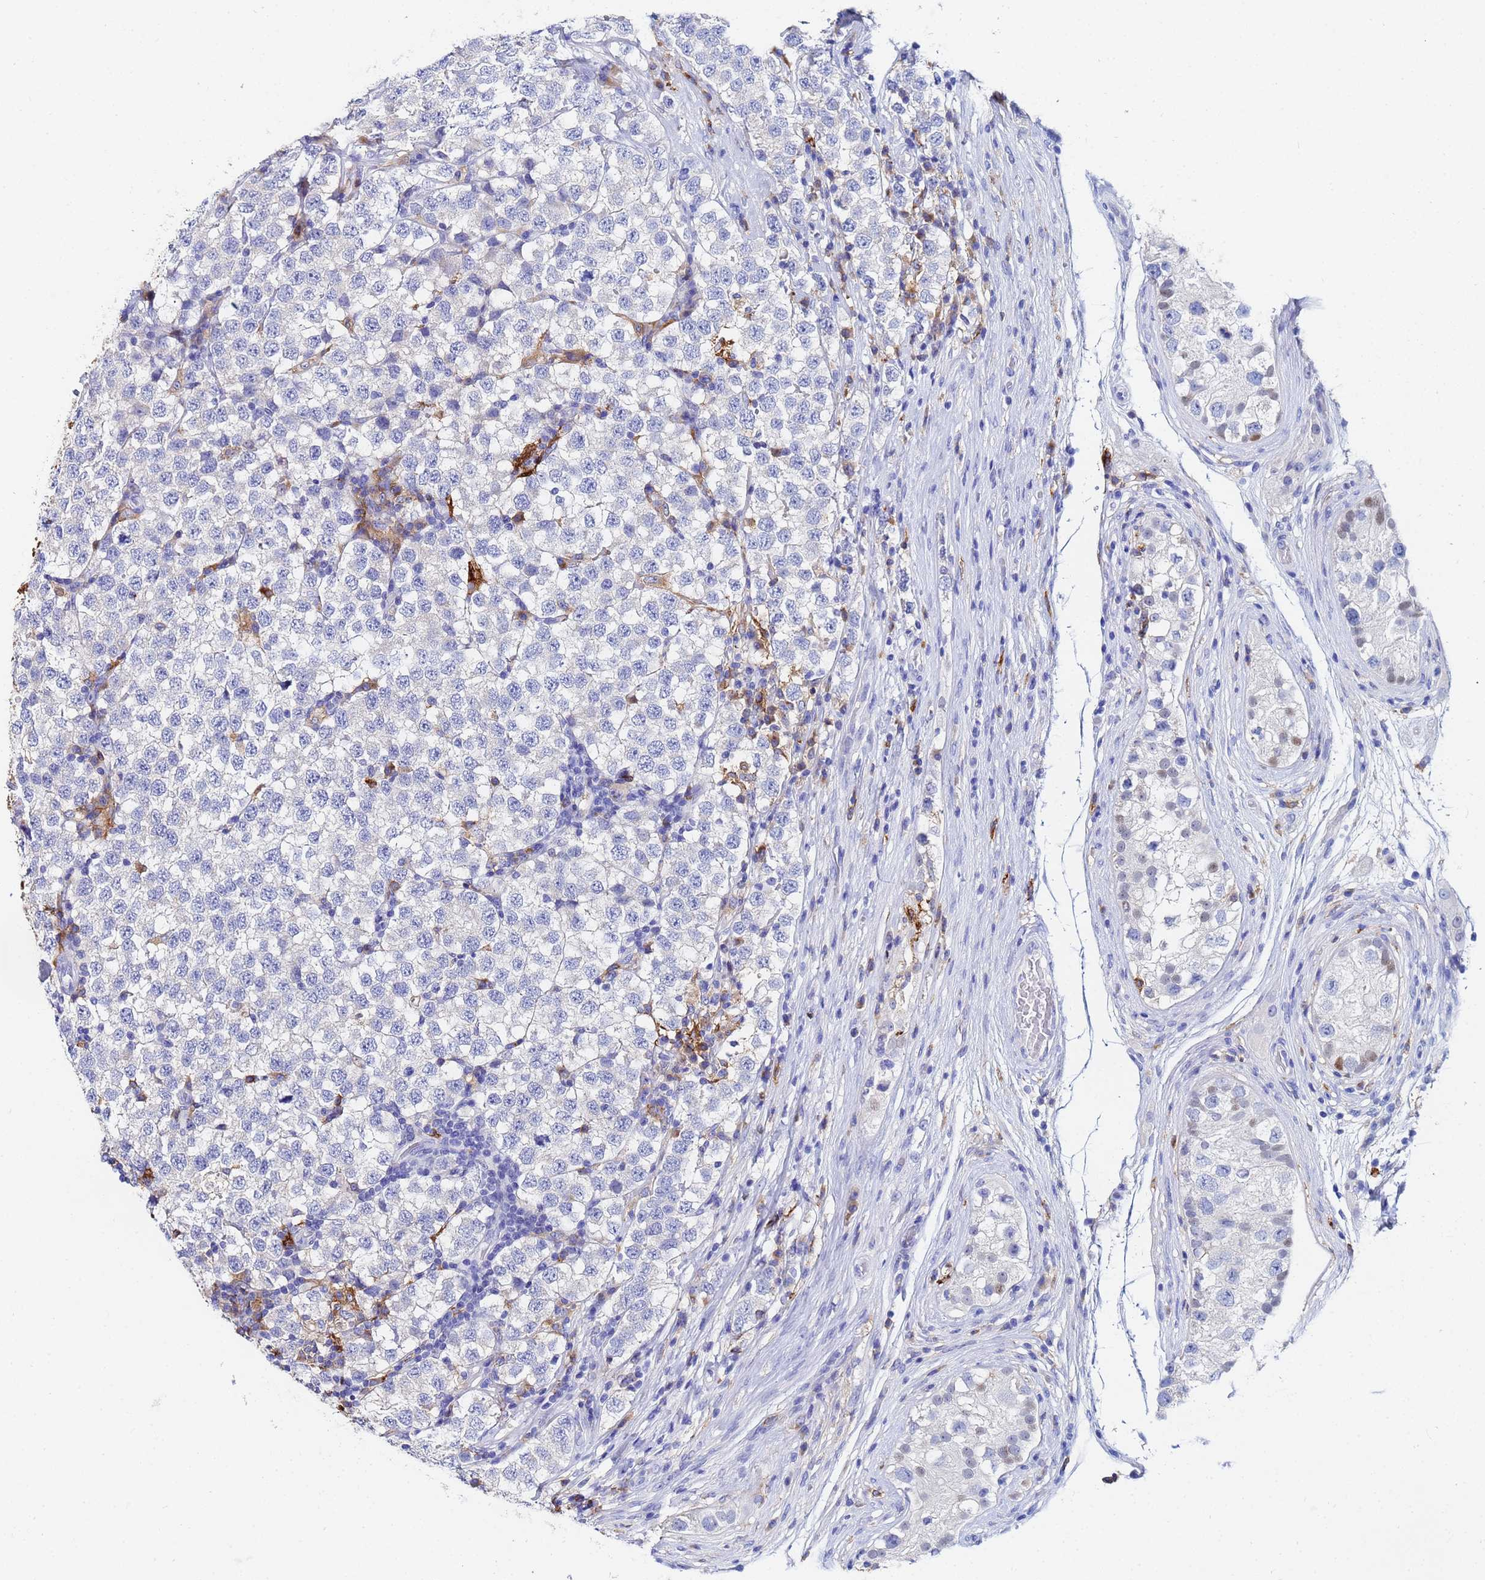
{"staining": {"intensity": "negative", "quantity": "none", "location": "none"}, "tissue": "testis cancer", "cell_type": "Tumor cells", "image_type": "cancer", "snomed": [{"axis": "morphology", "description": "Seminoma, NOS"}, {"axis": "topography", "description": "Testis"}], "caption": "Testis cancer stained for a protein using immunohistochemistry (IHC) exhibits no staining tumor cells.", "gene": "BASP1", "patient": {"sex": "male", "age": 34}}